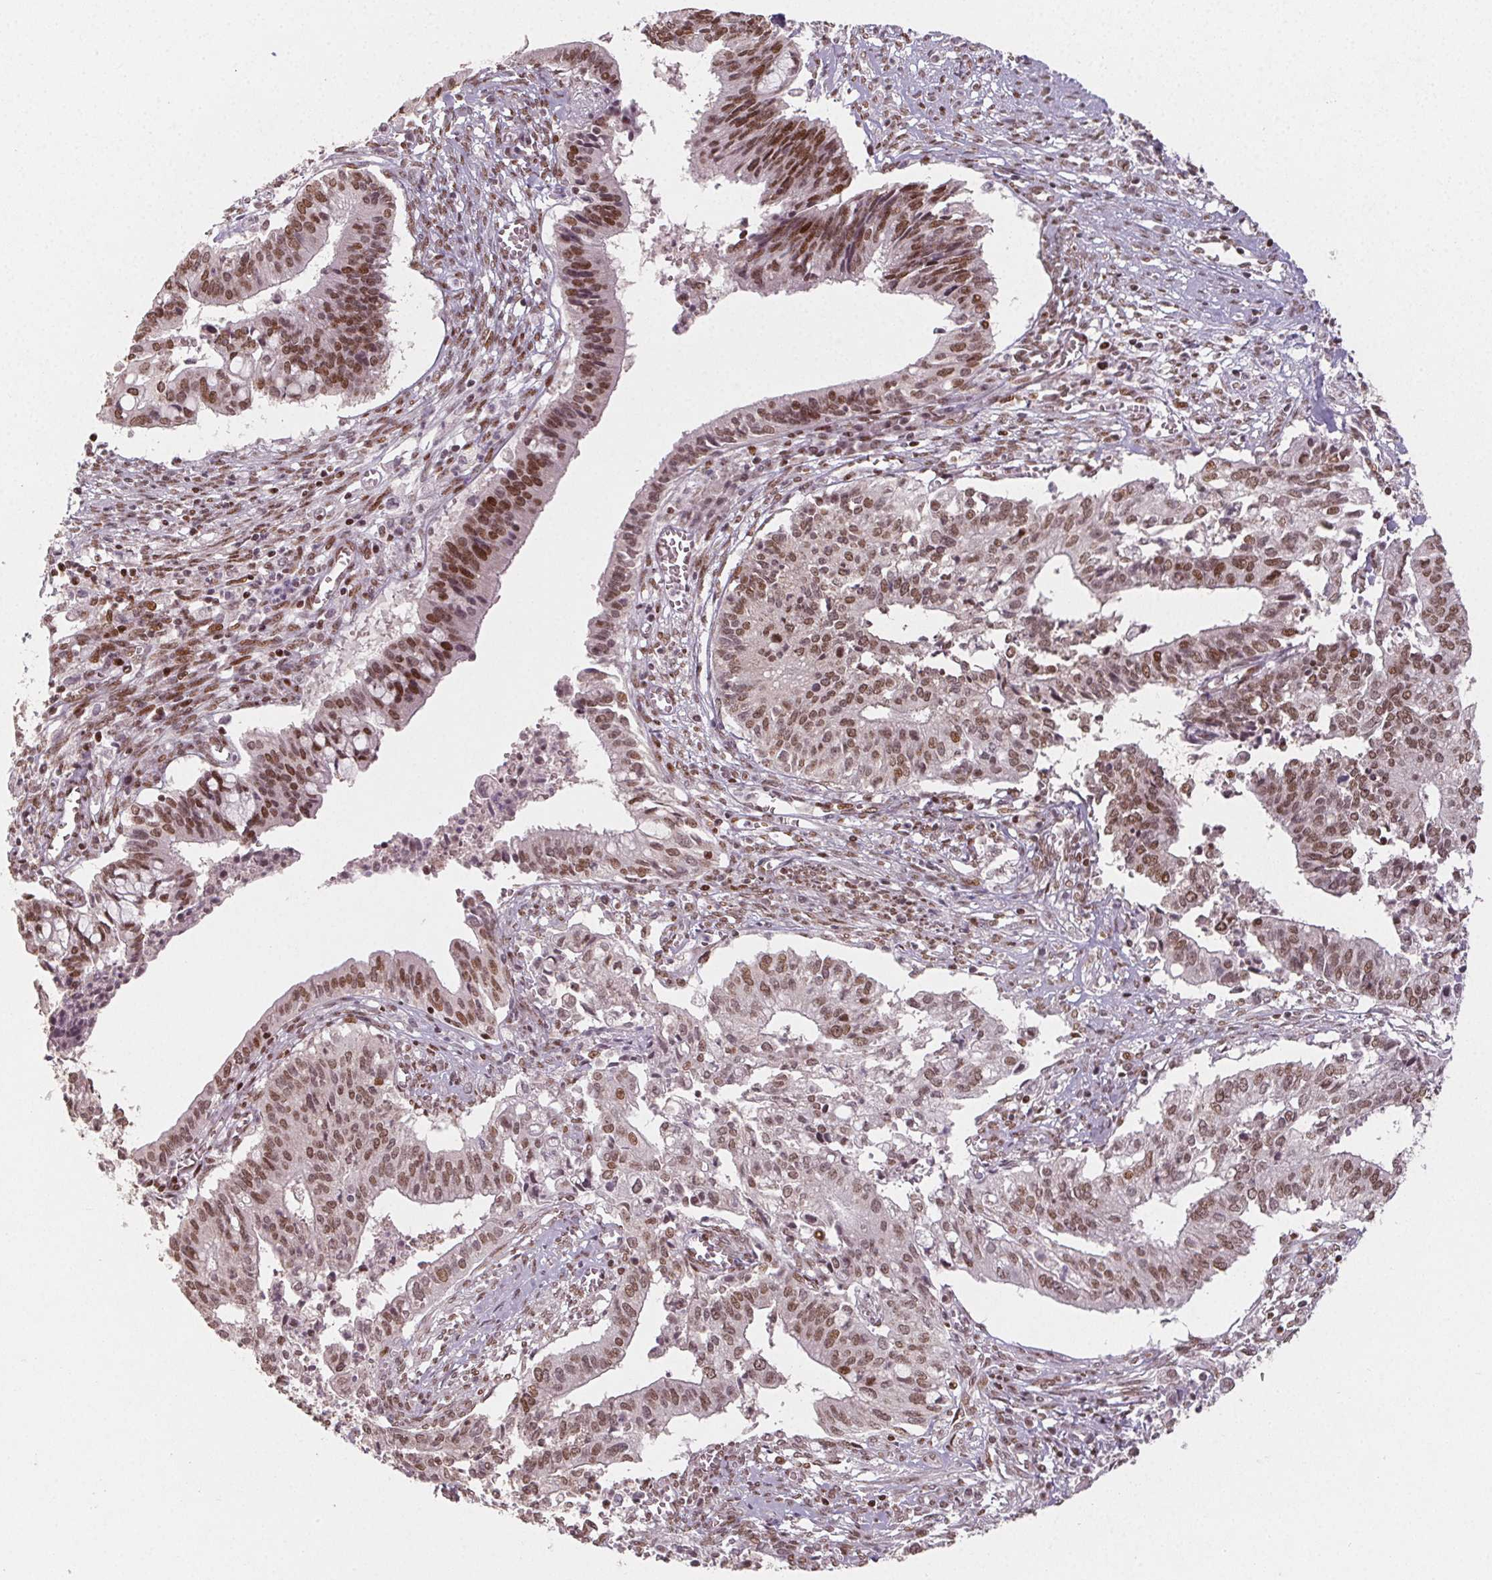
{"staining": {"intensity": "moderate", "quantity": ">75%", "location": "nuclear"}, "tissue": "cervical cancer", "cell_type": "Tumor cells", "image_type": "cancer", "snomed": [{"axis": "morphology", "description": "Adenocarcinoma, NOS"}, {"axis": "topography", "description": "Cervix"}], "caption": "Immunohistochemical staining of human cervical cancer reveals medium levels of moderate nuclear protein expression in about >75% of tumor cells.", "gene": "KMT2A", "patient": {"sex": "female", "age": 44}}